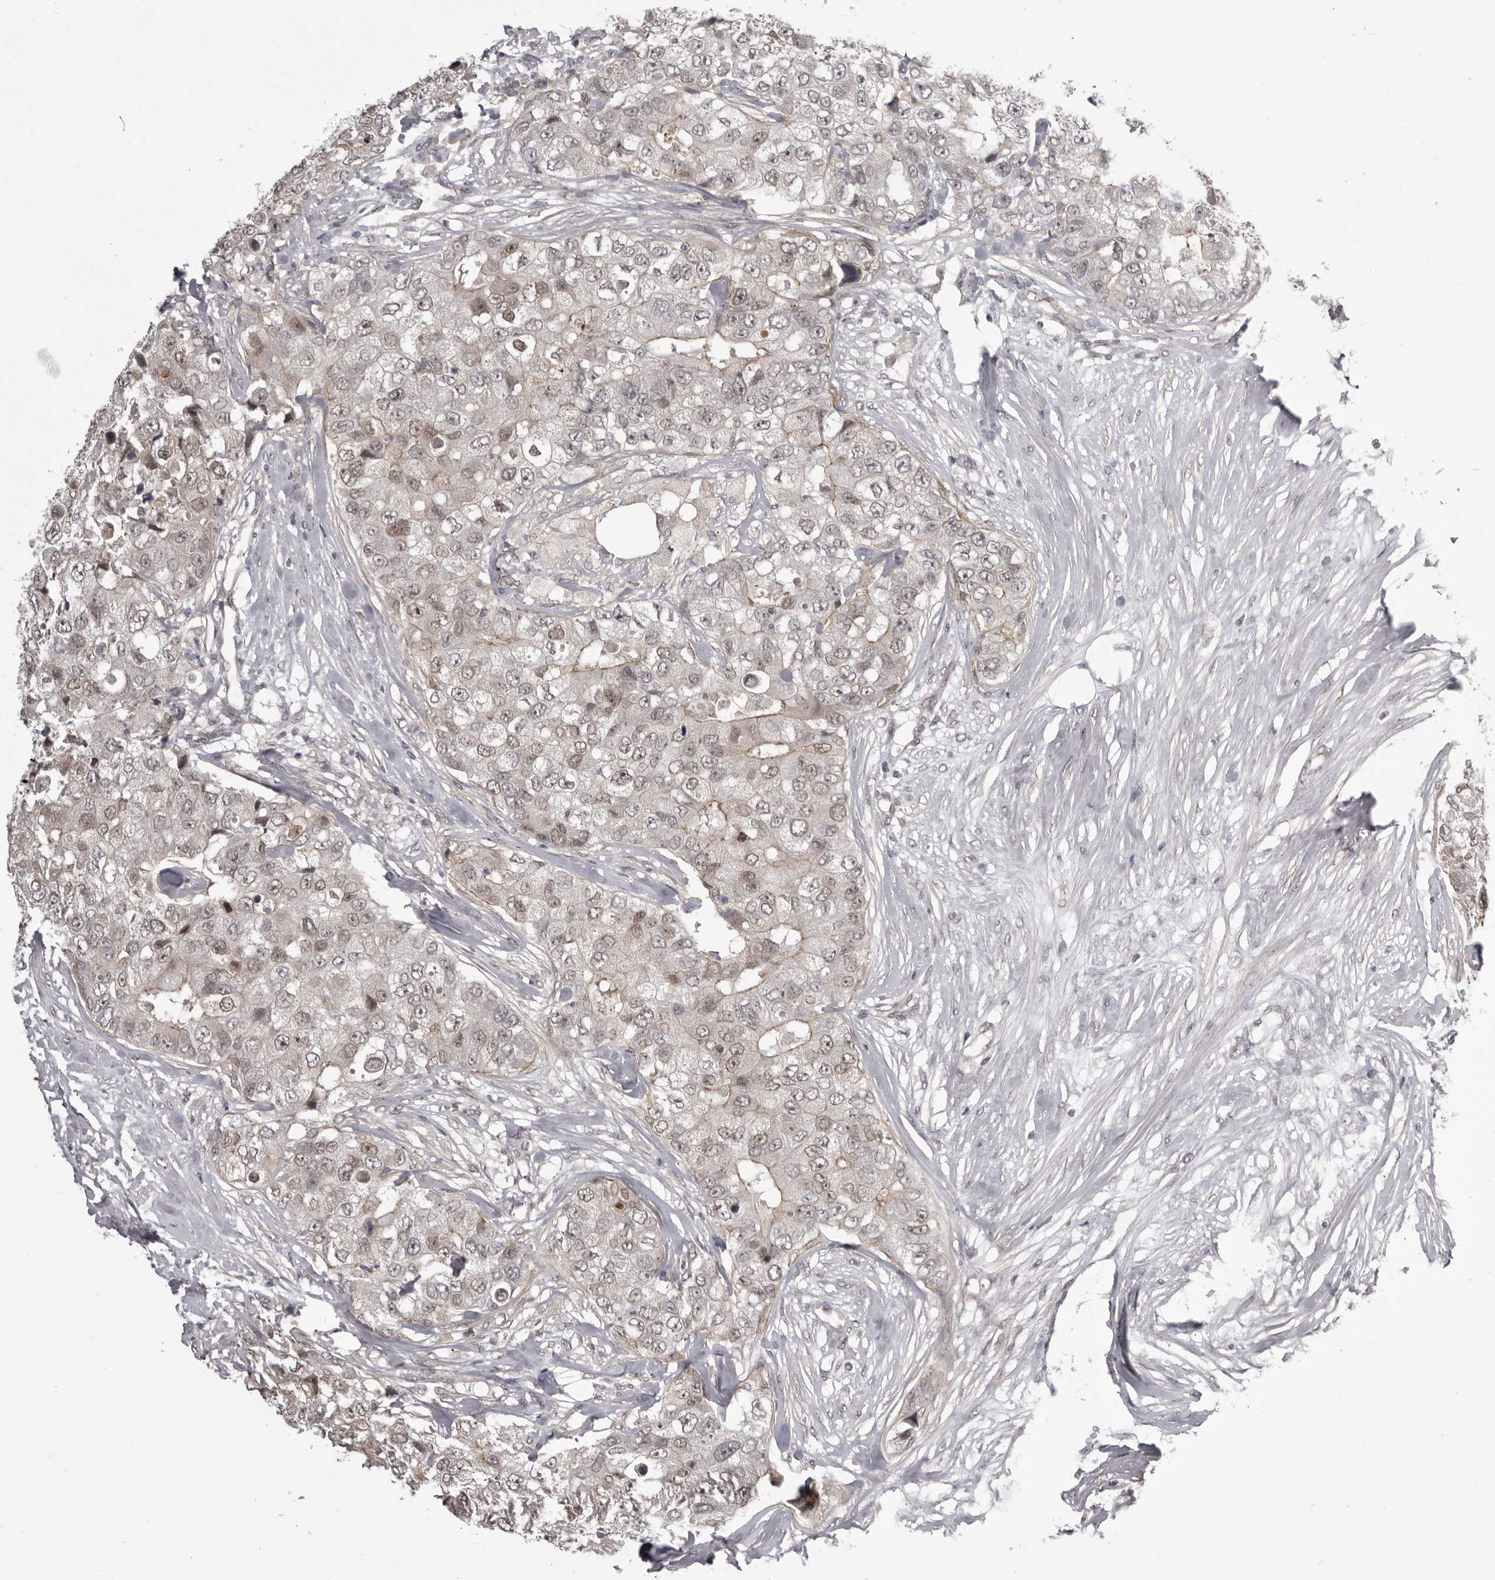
{"staining": {"intensity": "weak", "quantity": "25%-75%", "location": "nuclear"}, "tissue": "breast cancer", "cell_type": "Tumor cells", "image_type": "cancer", "snomed": [{"axis": "morphology", "description": "Duct carcinoma"}, {"axis": "topography", "description": "Breast"}], "caption": "High-power microscopy captured an immunohistochemistry (IHC) photomicrograph of invasive ductal carcinoma (breast), revealing weak nuclear expression in approximately 25%-75% of tumor cells.", "gene": "RNF2", "patient": {"sex": "female", "age": 62}}